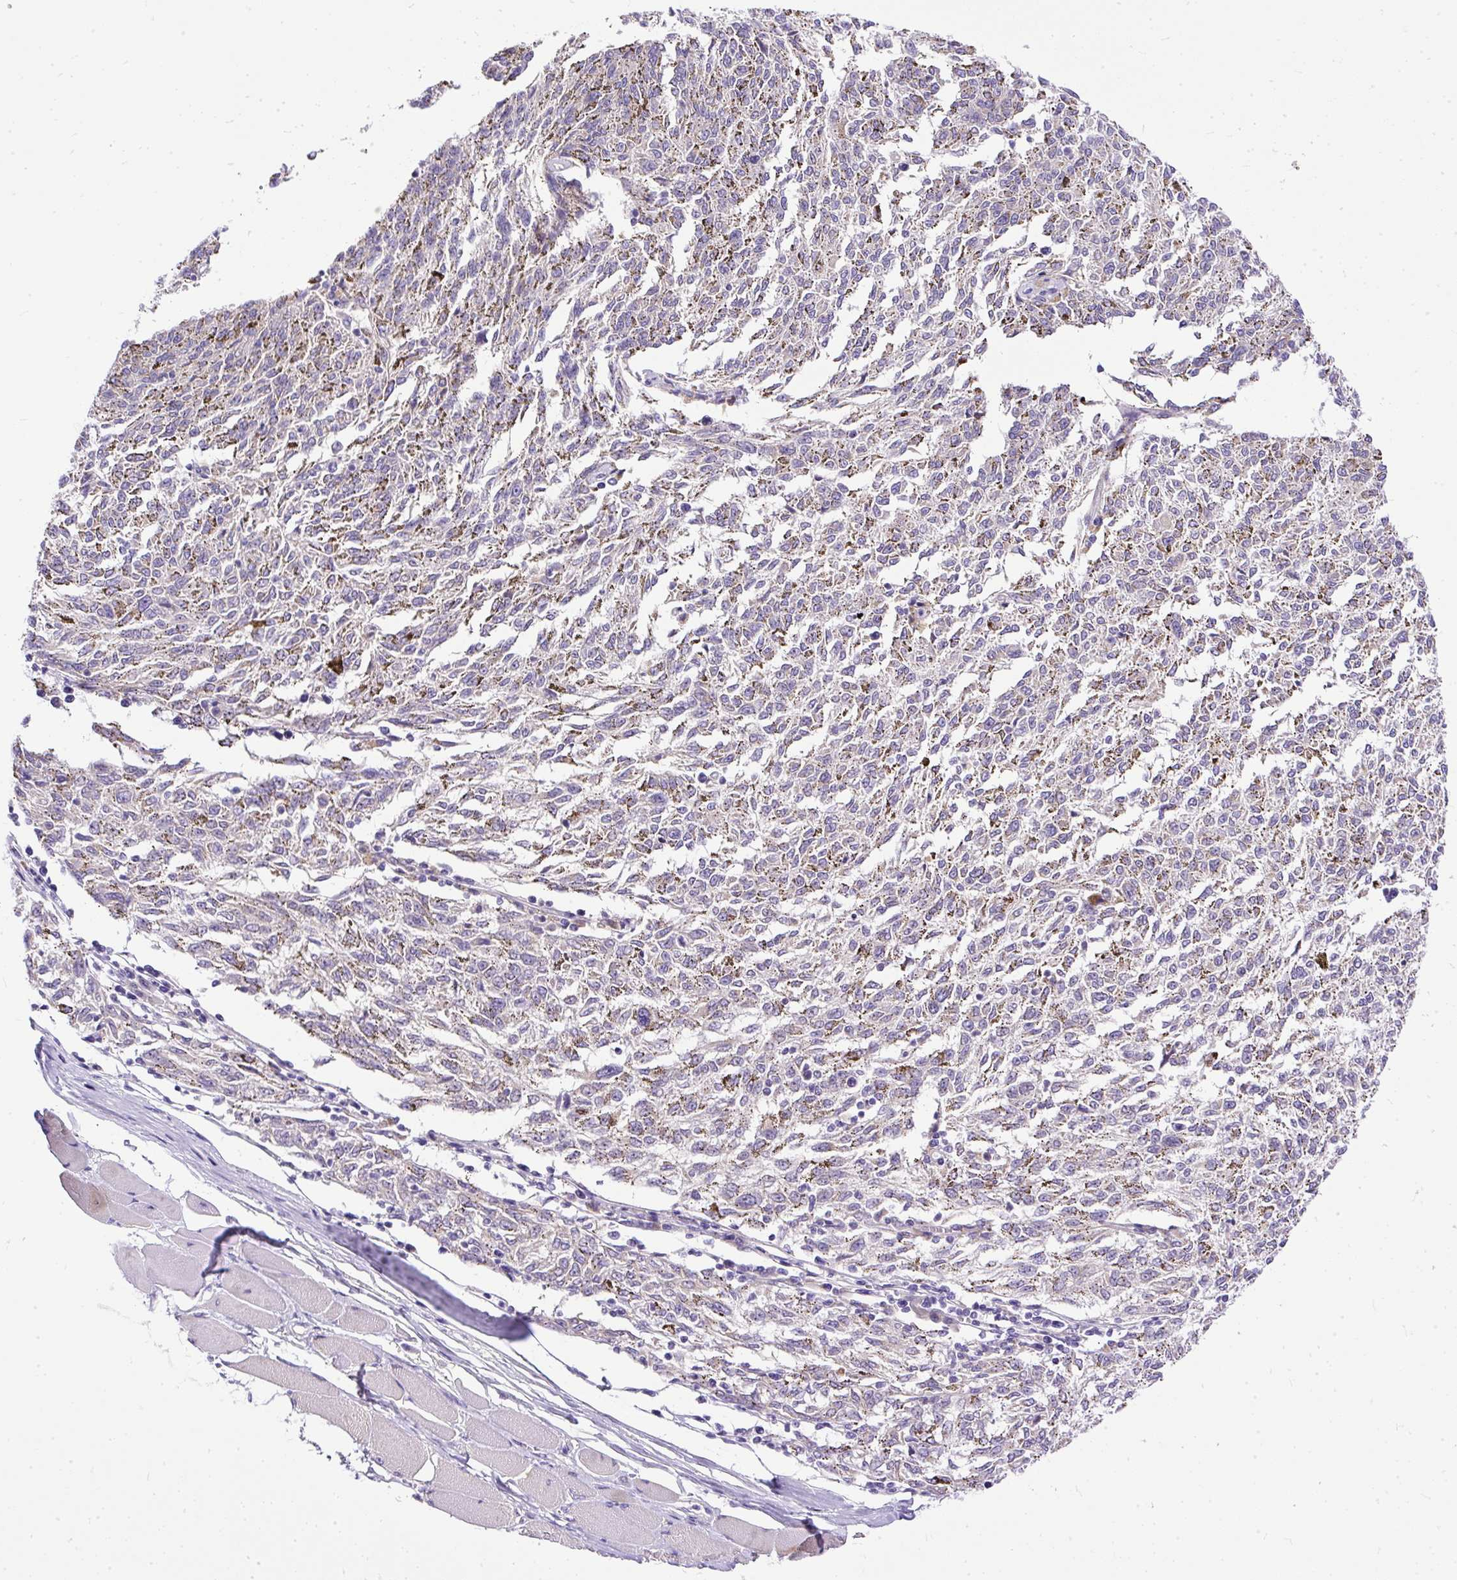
{"staining": {"intensity": "negative", "quantity": "none", "location": "none"}, "tissue": "melanoma", "cell_type": "Tumor cells", "image_type": "cancer", "snomed": [{"axis": "morphology", "description": "Malignant melanoma, NOS"}, {"axis": "topography", "description": "Skin"}], "caption": "Immunohistochemical staining of human malignant melanoma shows no significant expression in tumor cells.", "gene": "AMFR", "patient": {"sex": "female", "age": 72}}